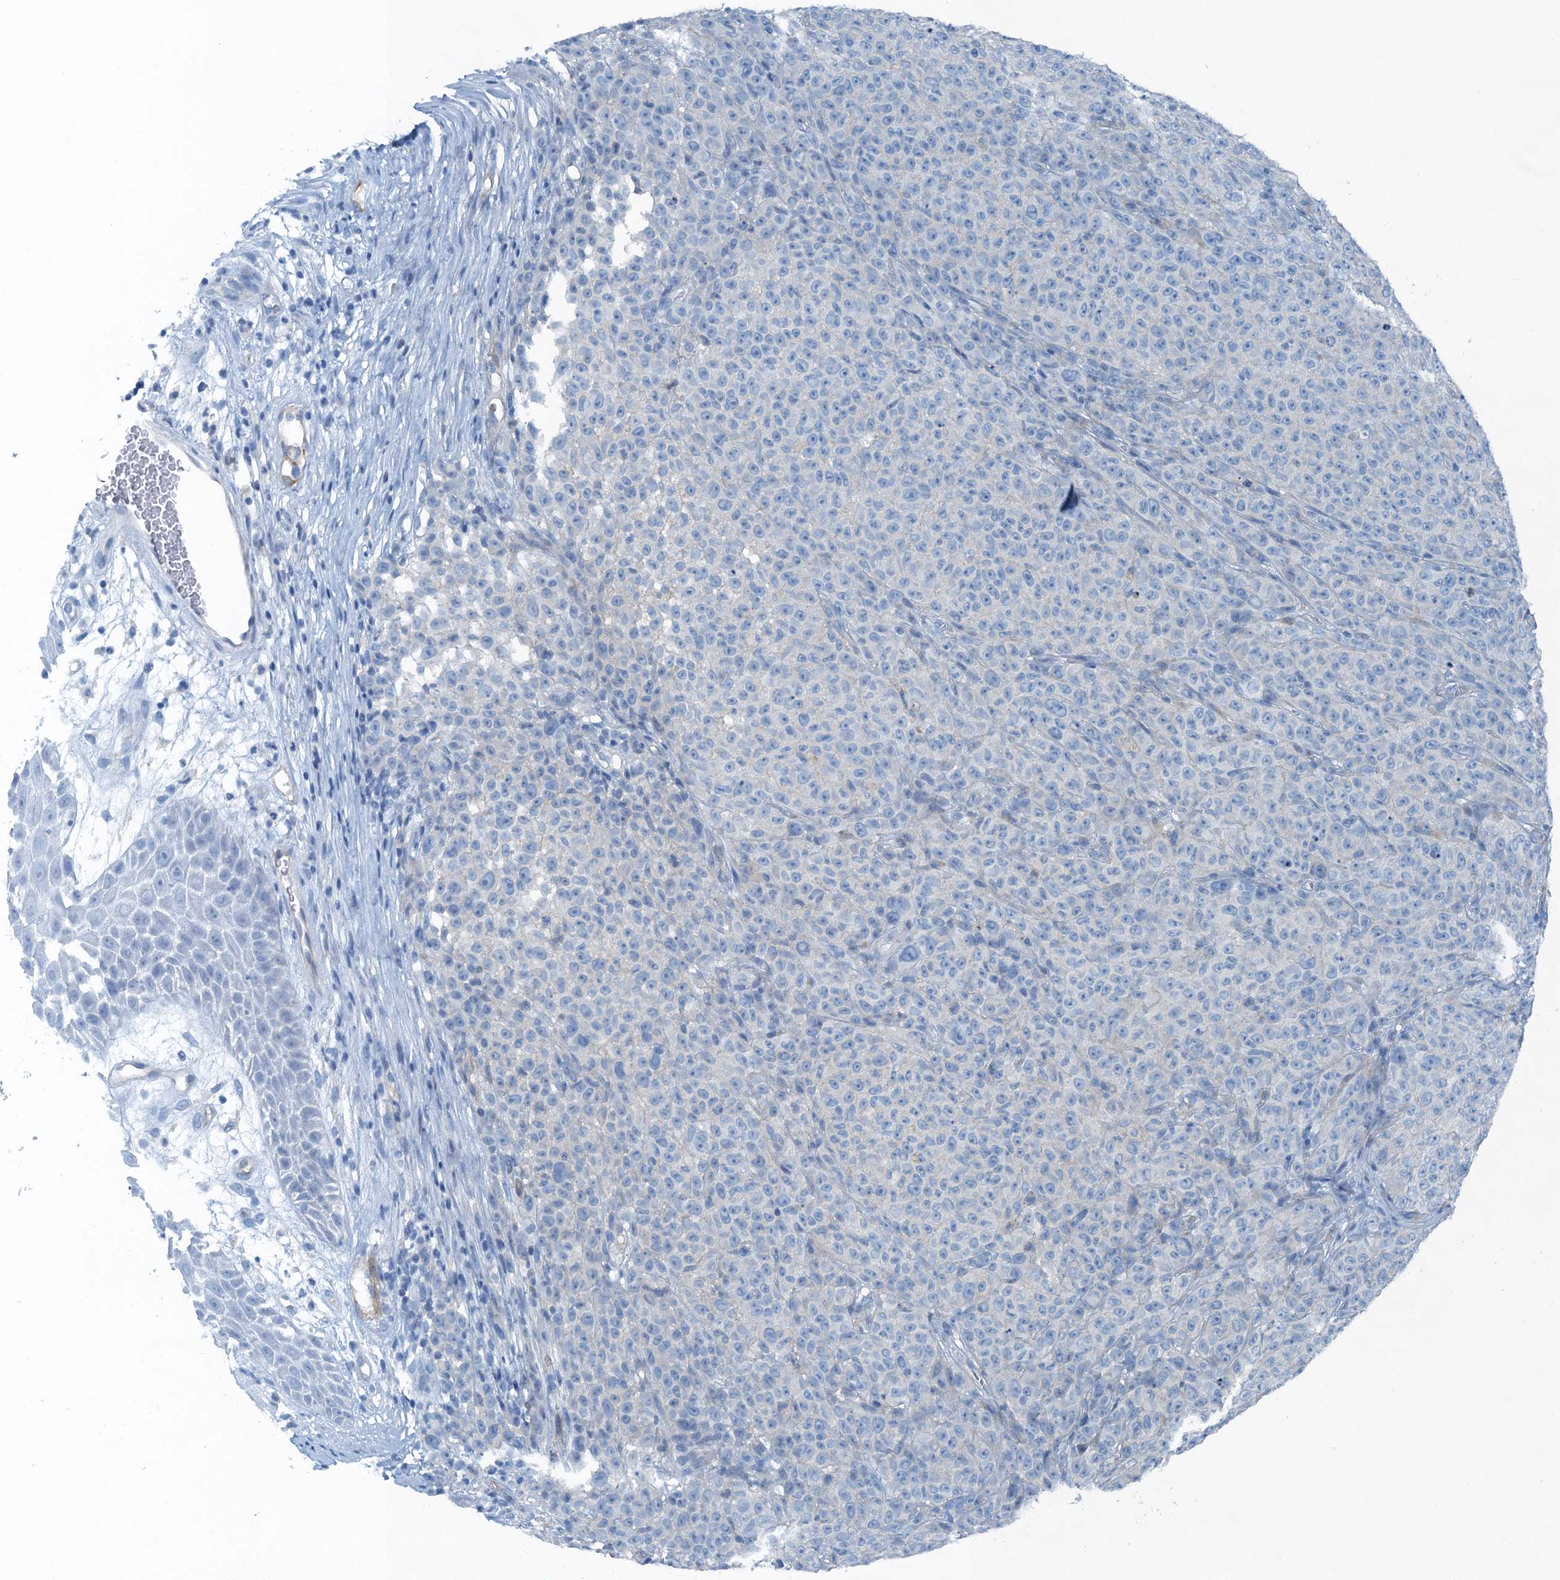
{"staining": {"intensity": "negative", "quantity": "none", "location": "none"}, "tissue": "melanoma", "cell_type": "Tumor cells", "image_type": "cancer", "snomed": [{"axis": "morphology", "description": "Malignant melanoma, NOS"}, {"axis": "topography", "description": "Skin"}], "caption": "Tumor cells are negative for brown protein staining in melanoma. (DAB immunohistochemistry (IHC) with hematoxylin counter stain).", "gene": "TMOD2", "patient": {"sex": "female", "age": 82}}